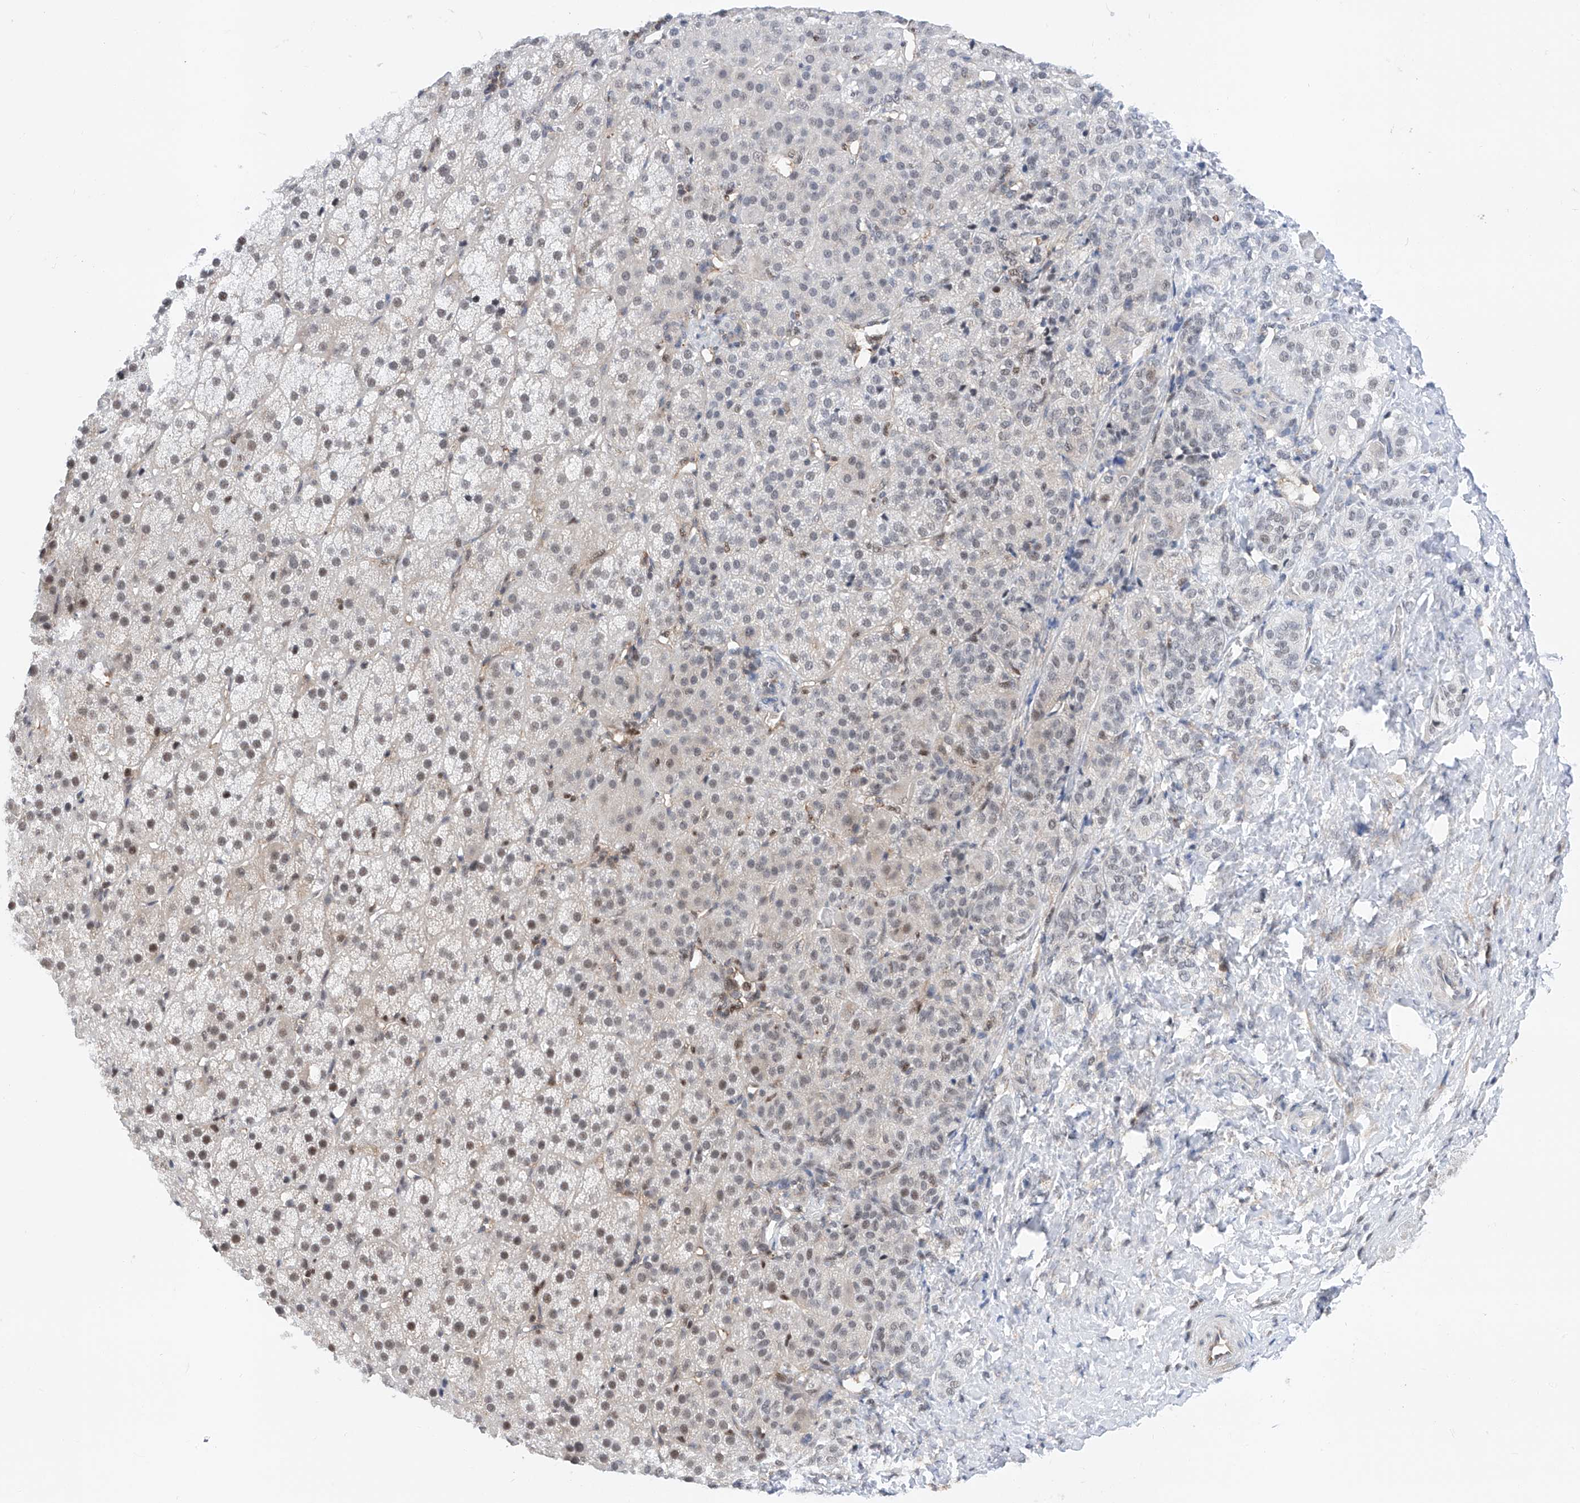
{"staining": {"intensity": "weak", "quantity": "<25%", "location": "nuclear"}, "tissue": "adrenal gland", "cell_type": "Glandular cells", "image_type": "normal", "snomed": [{"axis": "morphology", "description": "Normal tissue, NOS"}, {"axis": "topography", "description": "Adrenal gland"}], "caption": "Glandular cells are negative for protein expression in benign human adrenal gland.", "gene": "SNRNP200", "patient": {"sex": "female", "age": 57}}